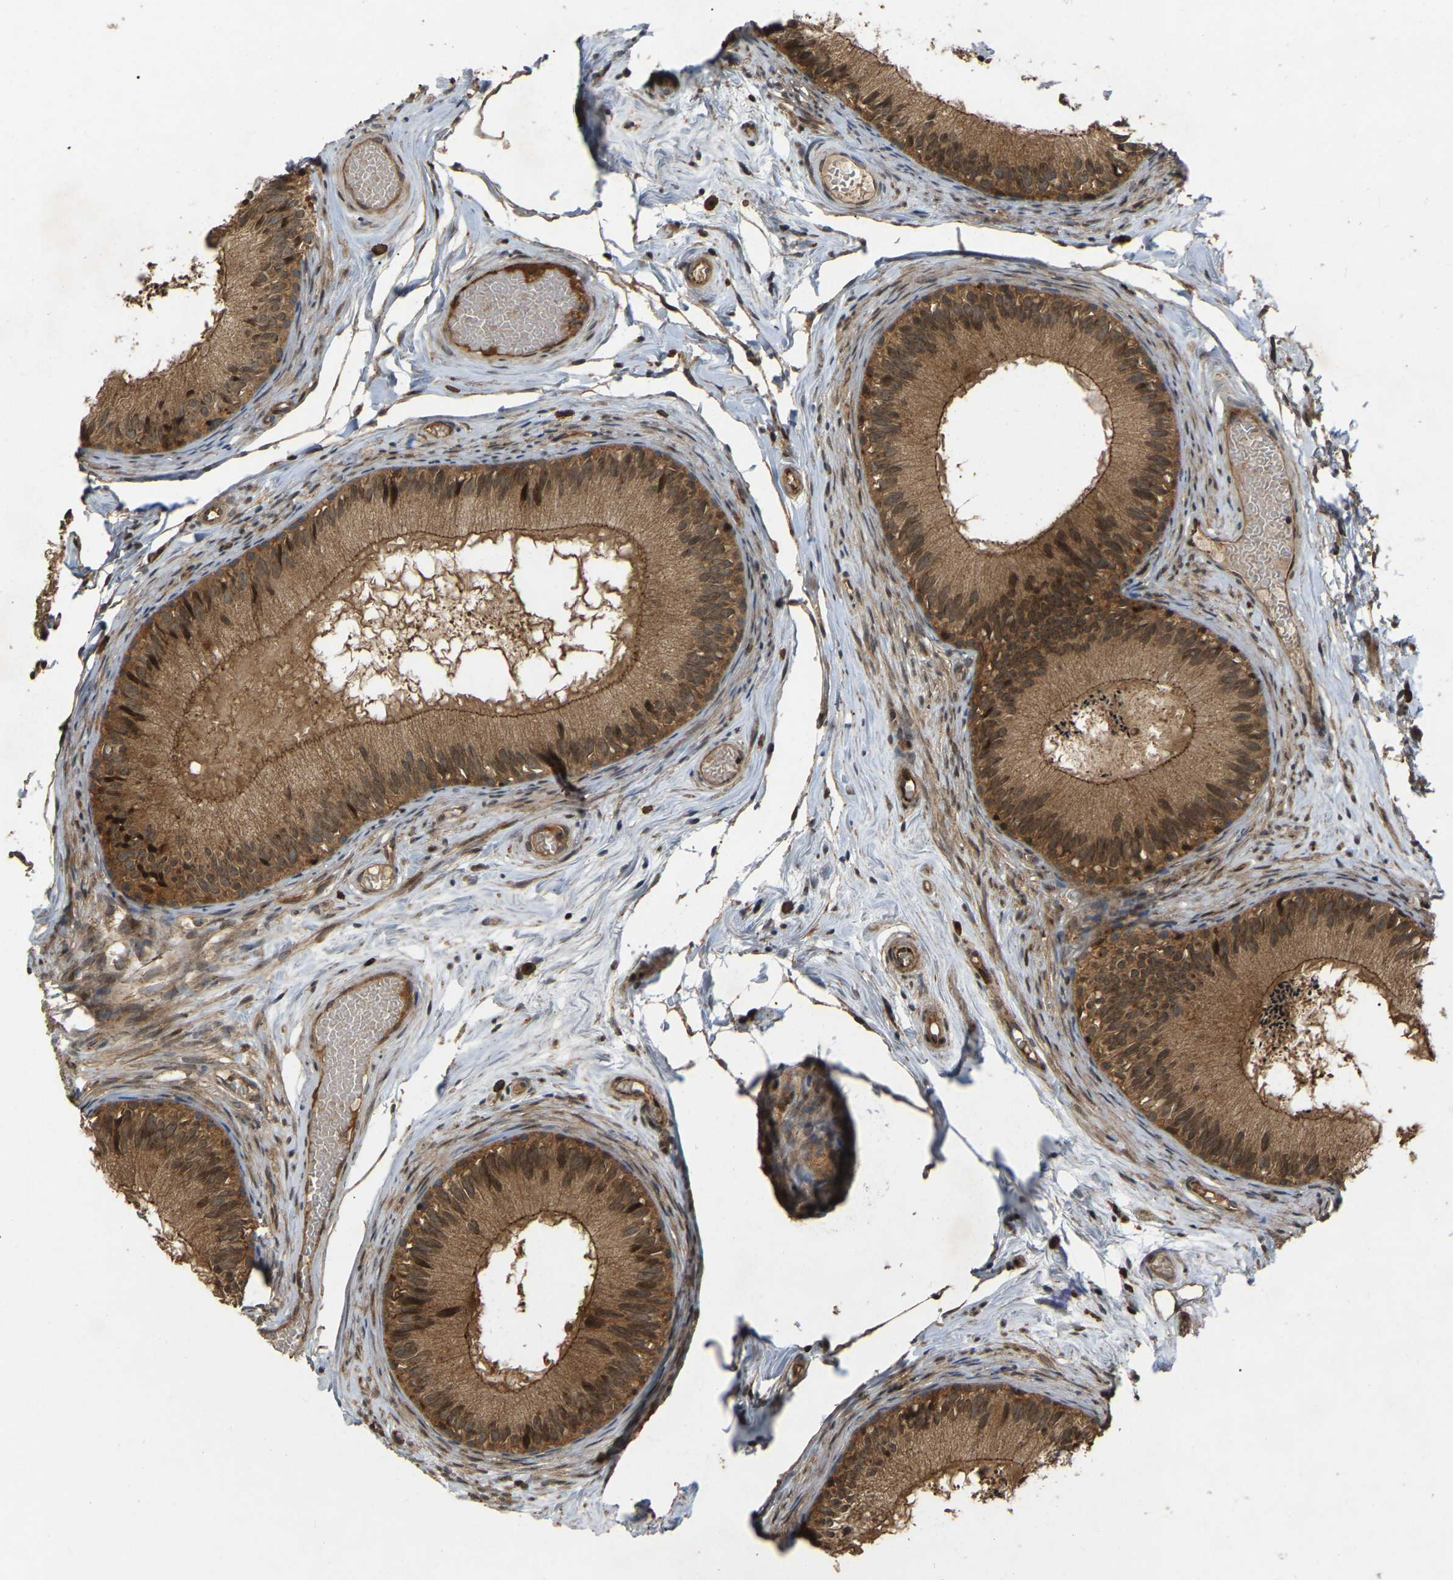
{"staining": {"intensity": "moderate", "quantity": ">75%", "location": "cytoplasmic/membranous,nuclear"}, "tissue": "epididymis", "cell_type": "Glandular cells", "image_type": "normal", "snomed": [{"axis": "morphology", "description": "Normal tissue, NOS"}, {"axis": "topography", "description": "Epididymis"}], "caption": "Glandular cells display medium levels of moderate cytoplasmic/membranous,nuclear staining in about >75% of cells in normal human epididymis.", "gene": "KIAA1549", "patient": {"sex": "male", "age": 46}}